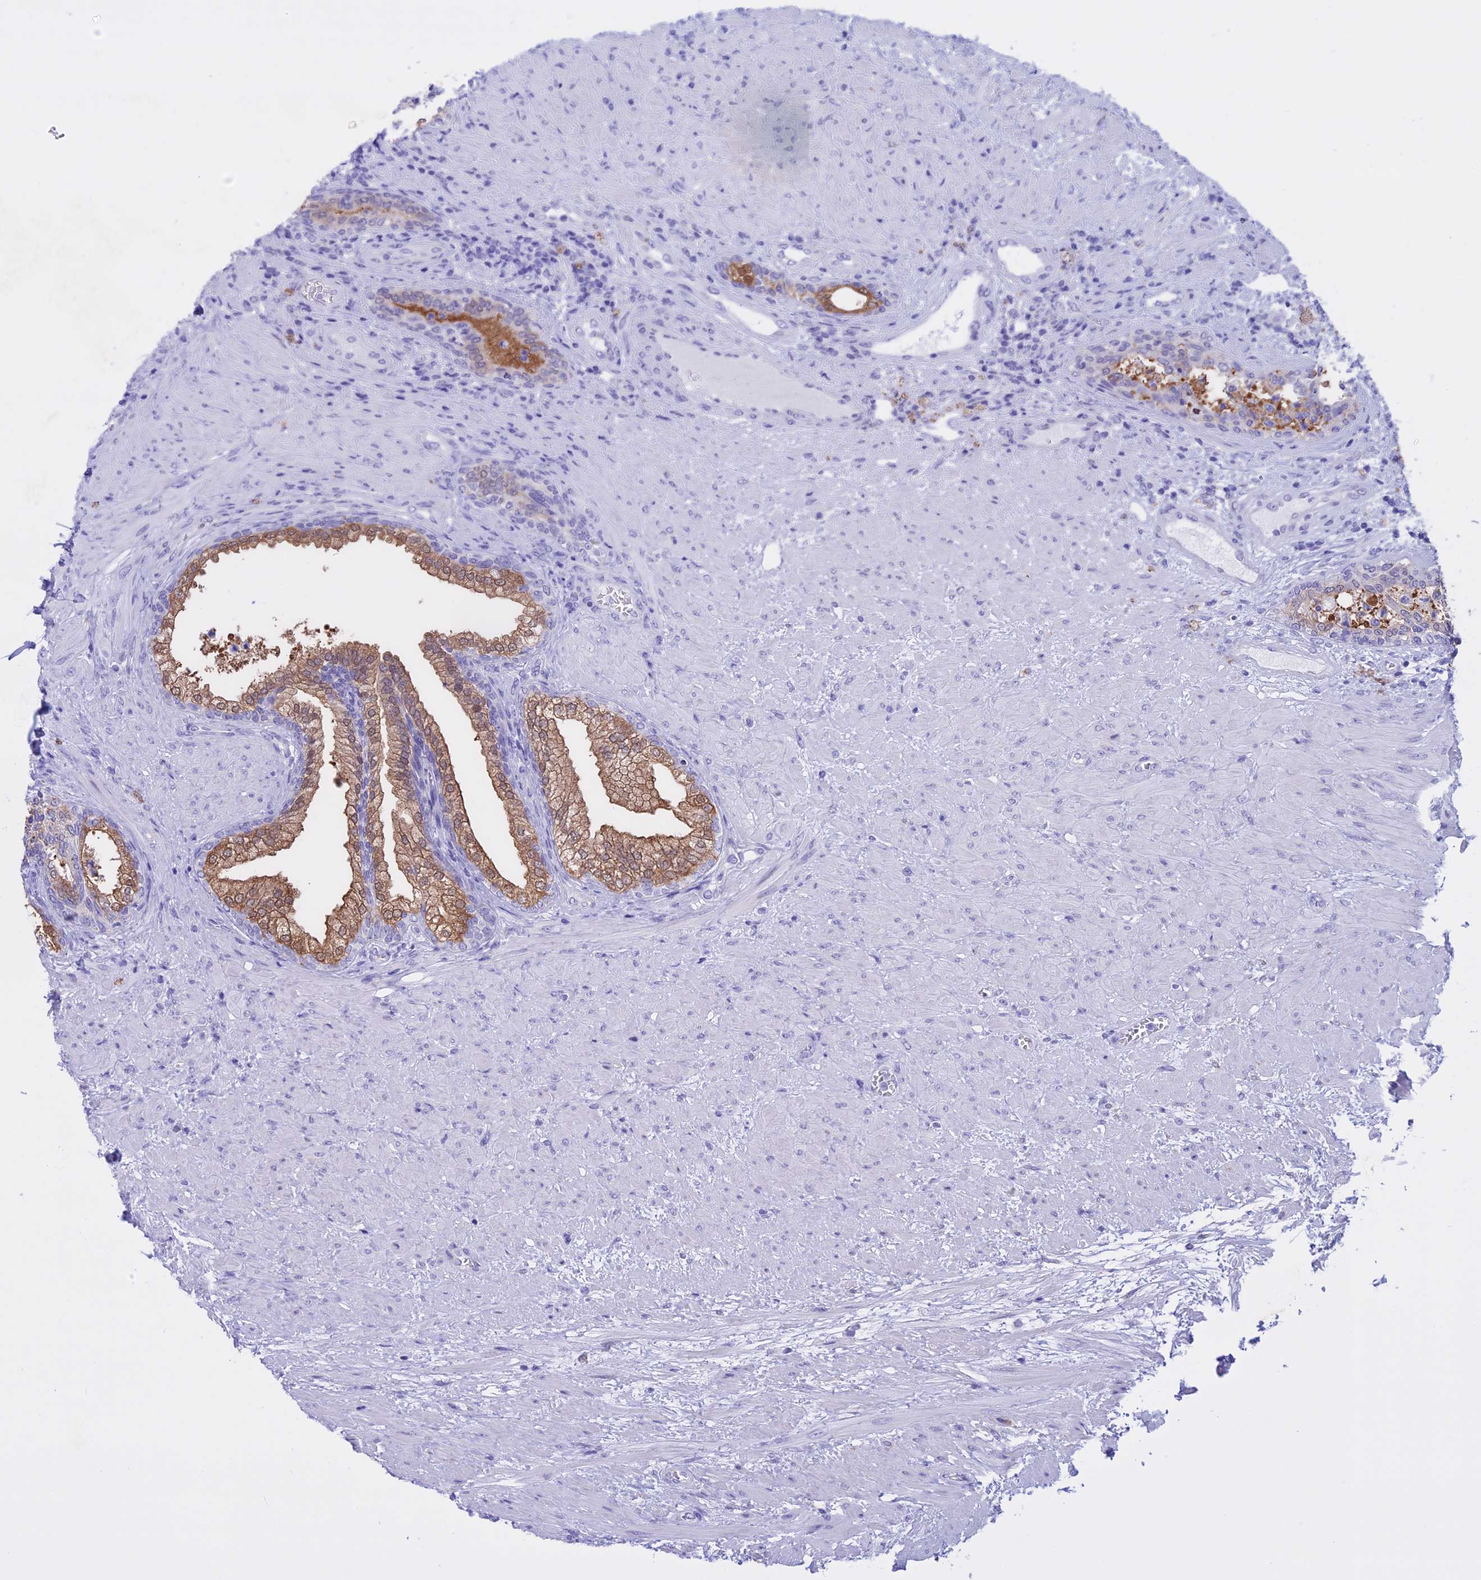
{"staining": {"intensity": "moderate", "quantity": ">75%", "location": "cytoplasmic/membranous,nuclear"}, "tissue": "prostate", "cell_type": "Glandular cells", "image_type": "normal", "snomed": [{"axis": "morphology", "description": "Normal tissue, NOS"}, {"axis": "topography", "description": "Prostate"}], "caption": "Prostate stained with a protein marker displays moderate staining in glandular cells.", "gene": "LHFPL2", "patient": {"sex": "male", "age": 76}}